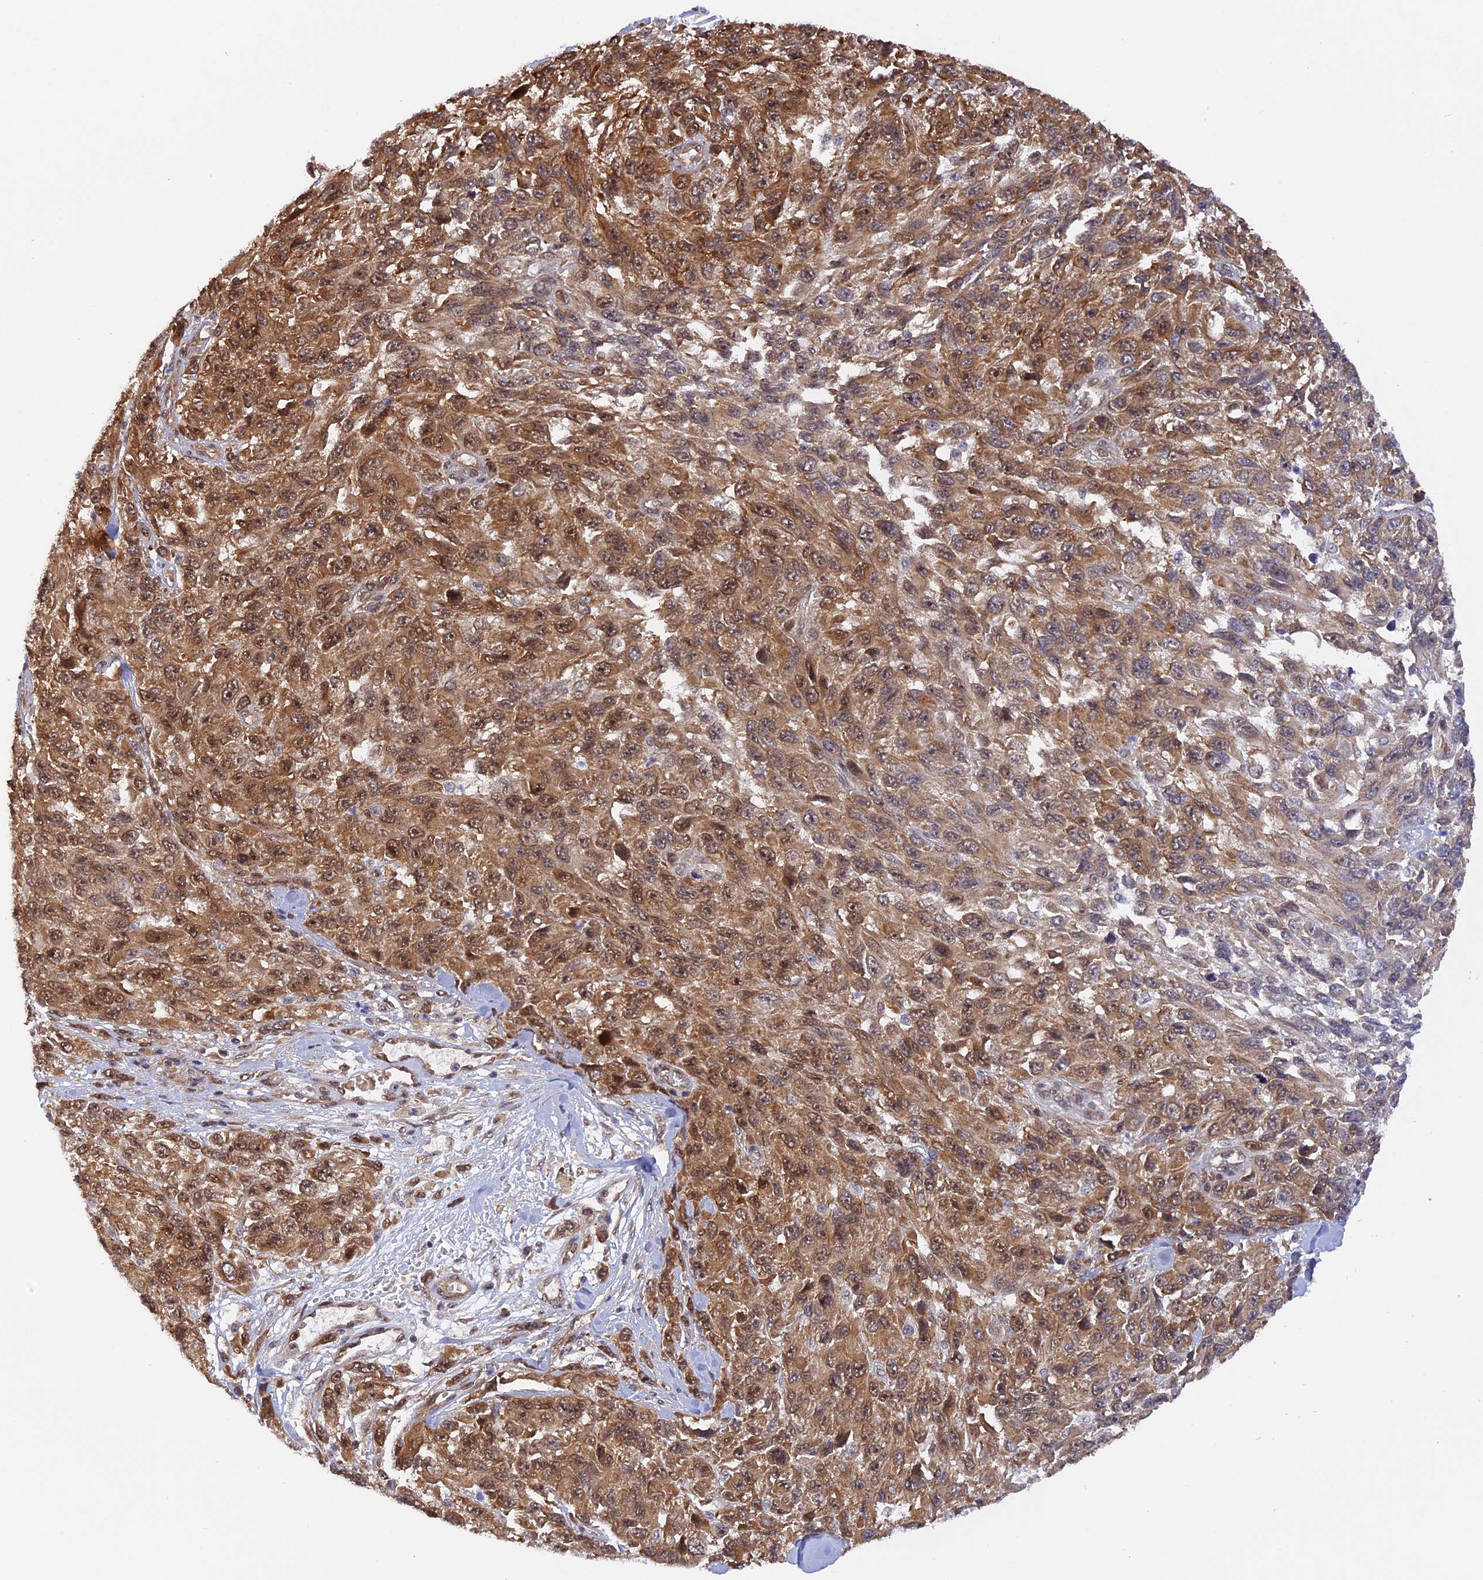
{"staining": {"intensity": "moderate", "quantity": ">75%", "location": "cytoplasmic/membranous,nuclear"}, "tissue": "melanoma", "cell_type": "Tumor cells", "image_type": "cancer", "snomed": [{"axis": "morphology", "description": "Malignant melanoma, NOS"}, {"axis": "topography", "description": "Skin"}], "caption": "DAB (3,3'-diaminobenzidine) immunohistochemical staining of human melanoma exhibits moderate cytoplasmic/membranous and nuclear protein staining in about >75% of tumor cells.", "gene": "ZNF428", "patient": {"sex": "female", "age": 96}}